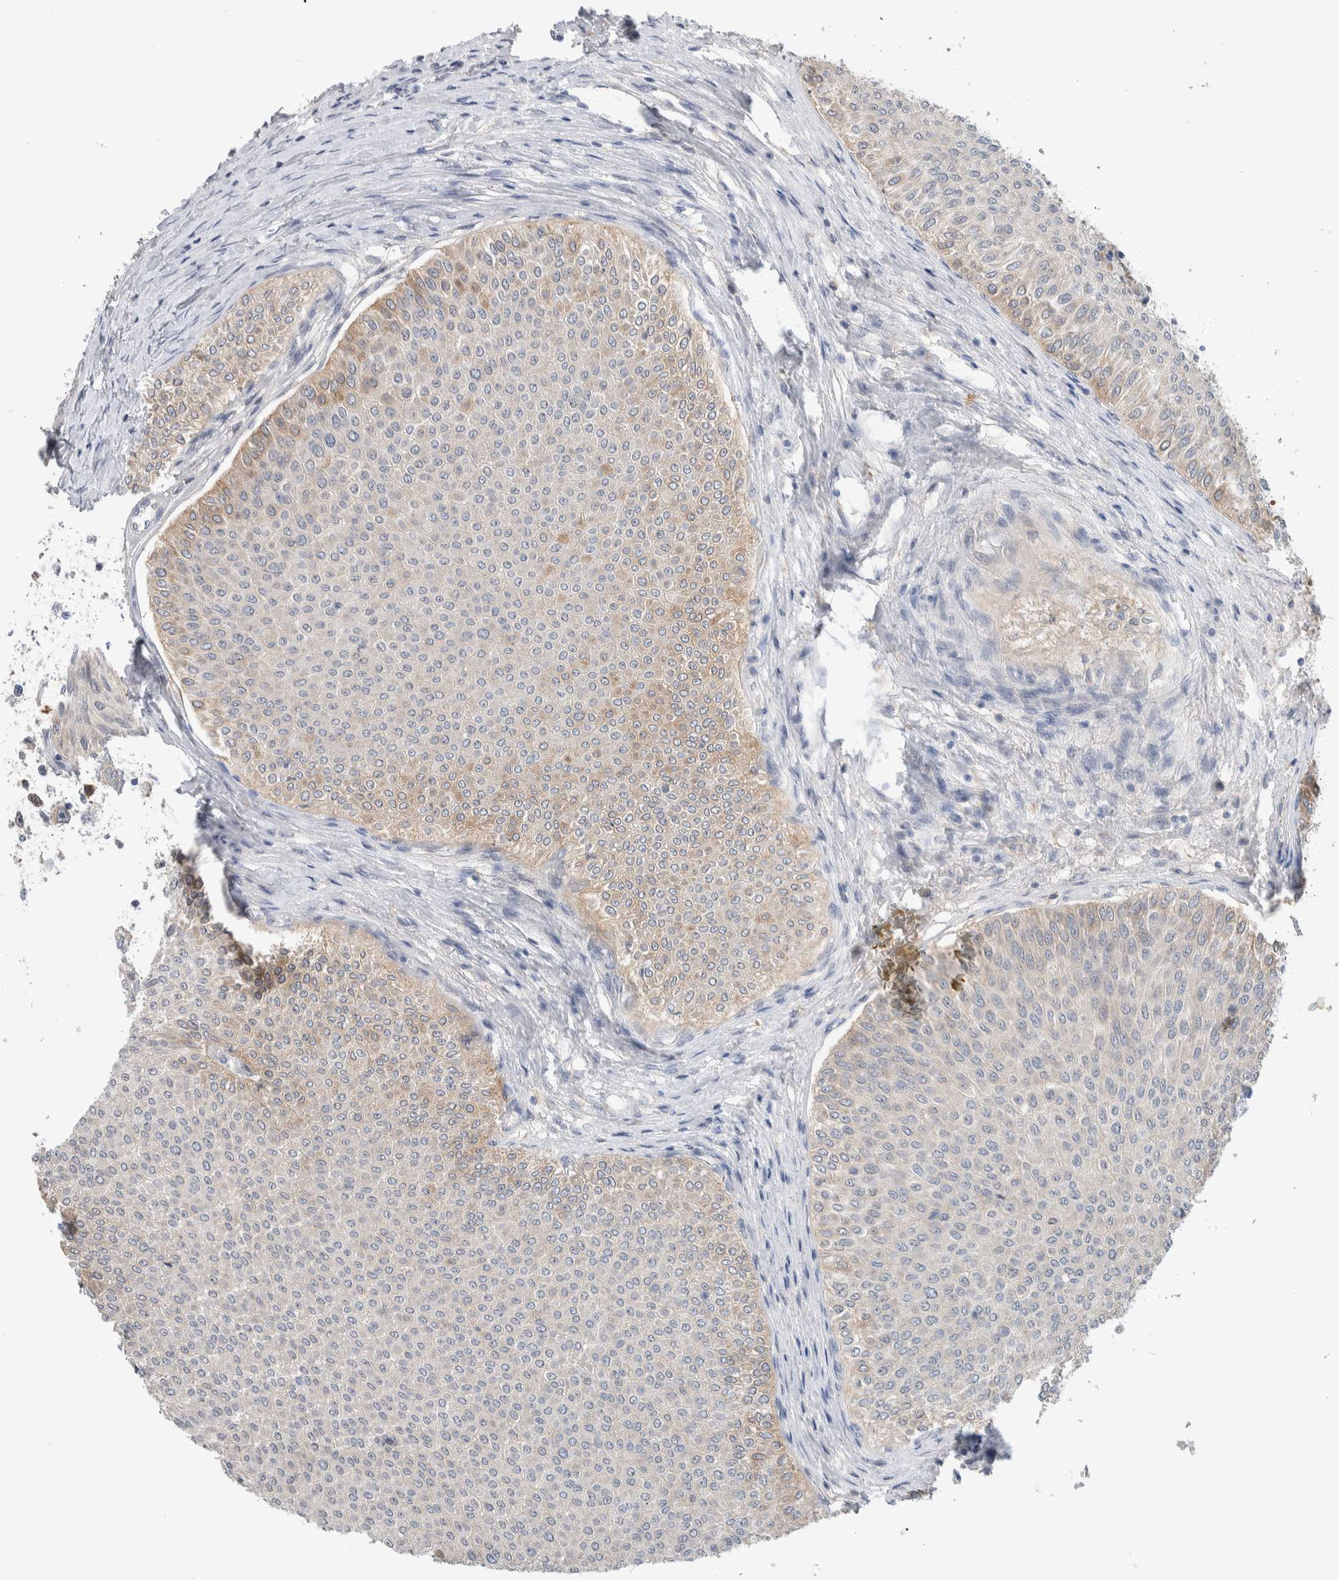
{"staining": {"intensity": "weak", "quantity": "25%-75%", "location": "cytoplasmic/membranous"}, "tissue": "urothelial cancer", "cell_type": "Tumor cells", "image_type": "cancer", "snomed": [{"axis": "morphology", "description": "Urothelial carcinoma, Low grade"}, {"axis": "topography", "description": "Urinary bladder"}], "caption": "Tumor cells demonstrate low levels of weak cytoplasmic/membranous expression in approximately 25%-75% of cells in urothelial carcinoma (low-grade).", "gene": "DEPTOR", "patient": {"sex": "male", "age": 78}}